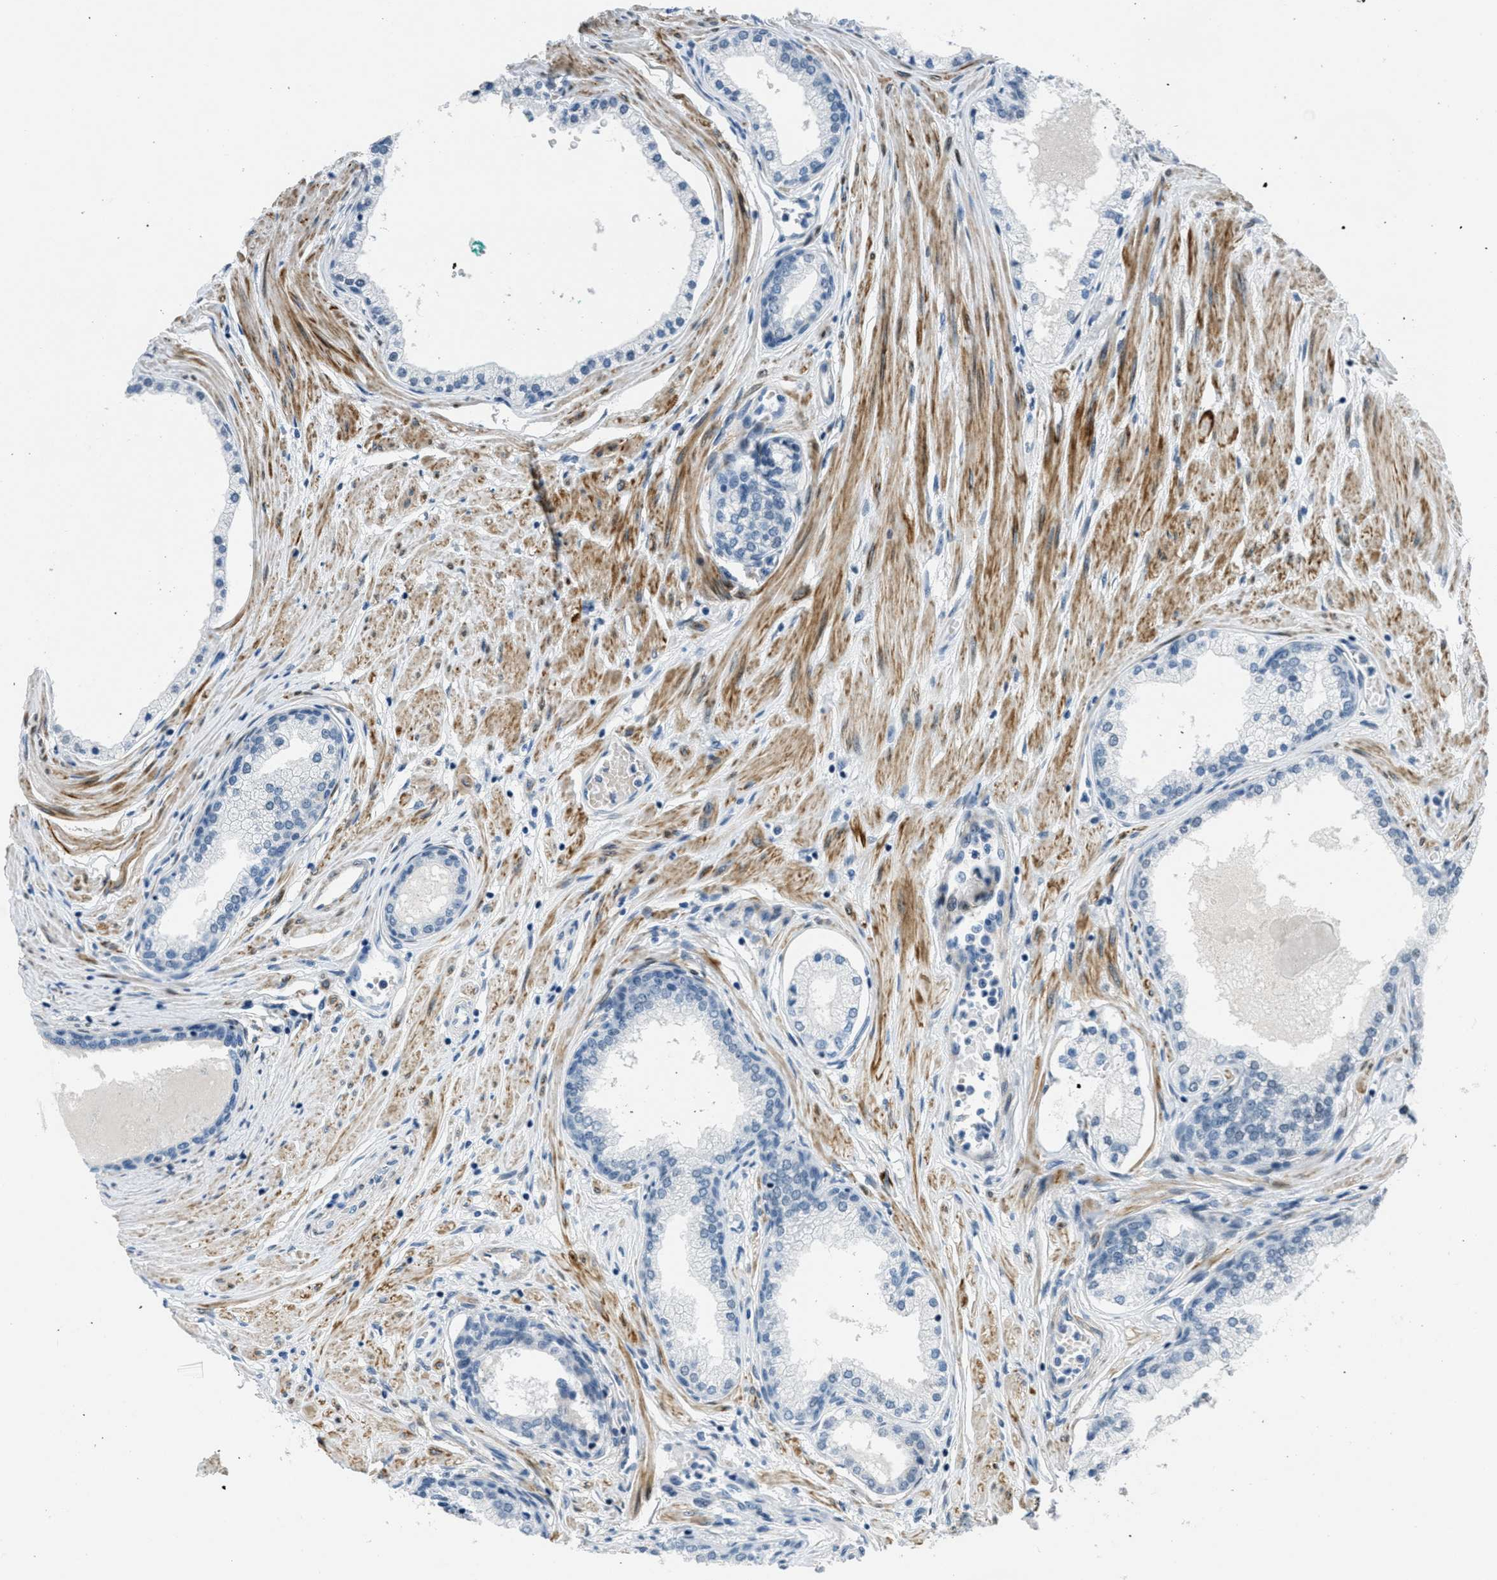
{"staining": {"intensity": "negative", "quantity": "none", "location": "none"}, "tissue": "prostate cancer", "cell_type": "Tumor cells", "image_type": "cancer", "snomed": [{"axis": "morphology", "description": "Adenocarcinoma, Low grade"}, {"axis": "topography", "description": "Prostate"}], "caption": "A photomicrograph of prostate cancer (adenocarcinoma (low-grade)) stained for a protein reveals no brown staining in tumor cells.", "gene": "ZDHHC23", "patient": {"sex": "male", "age": 63}}